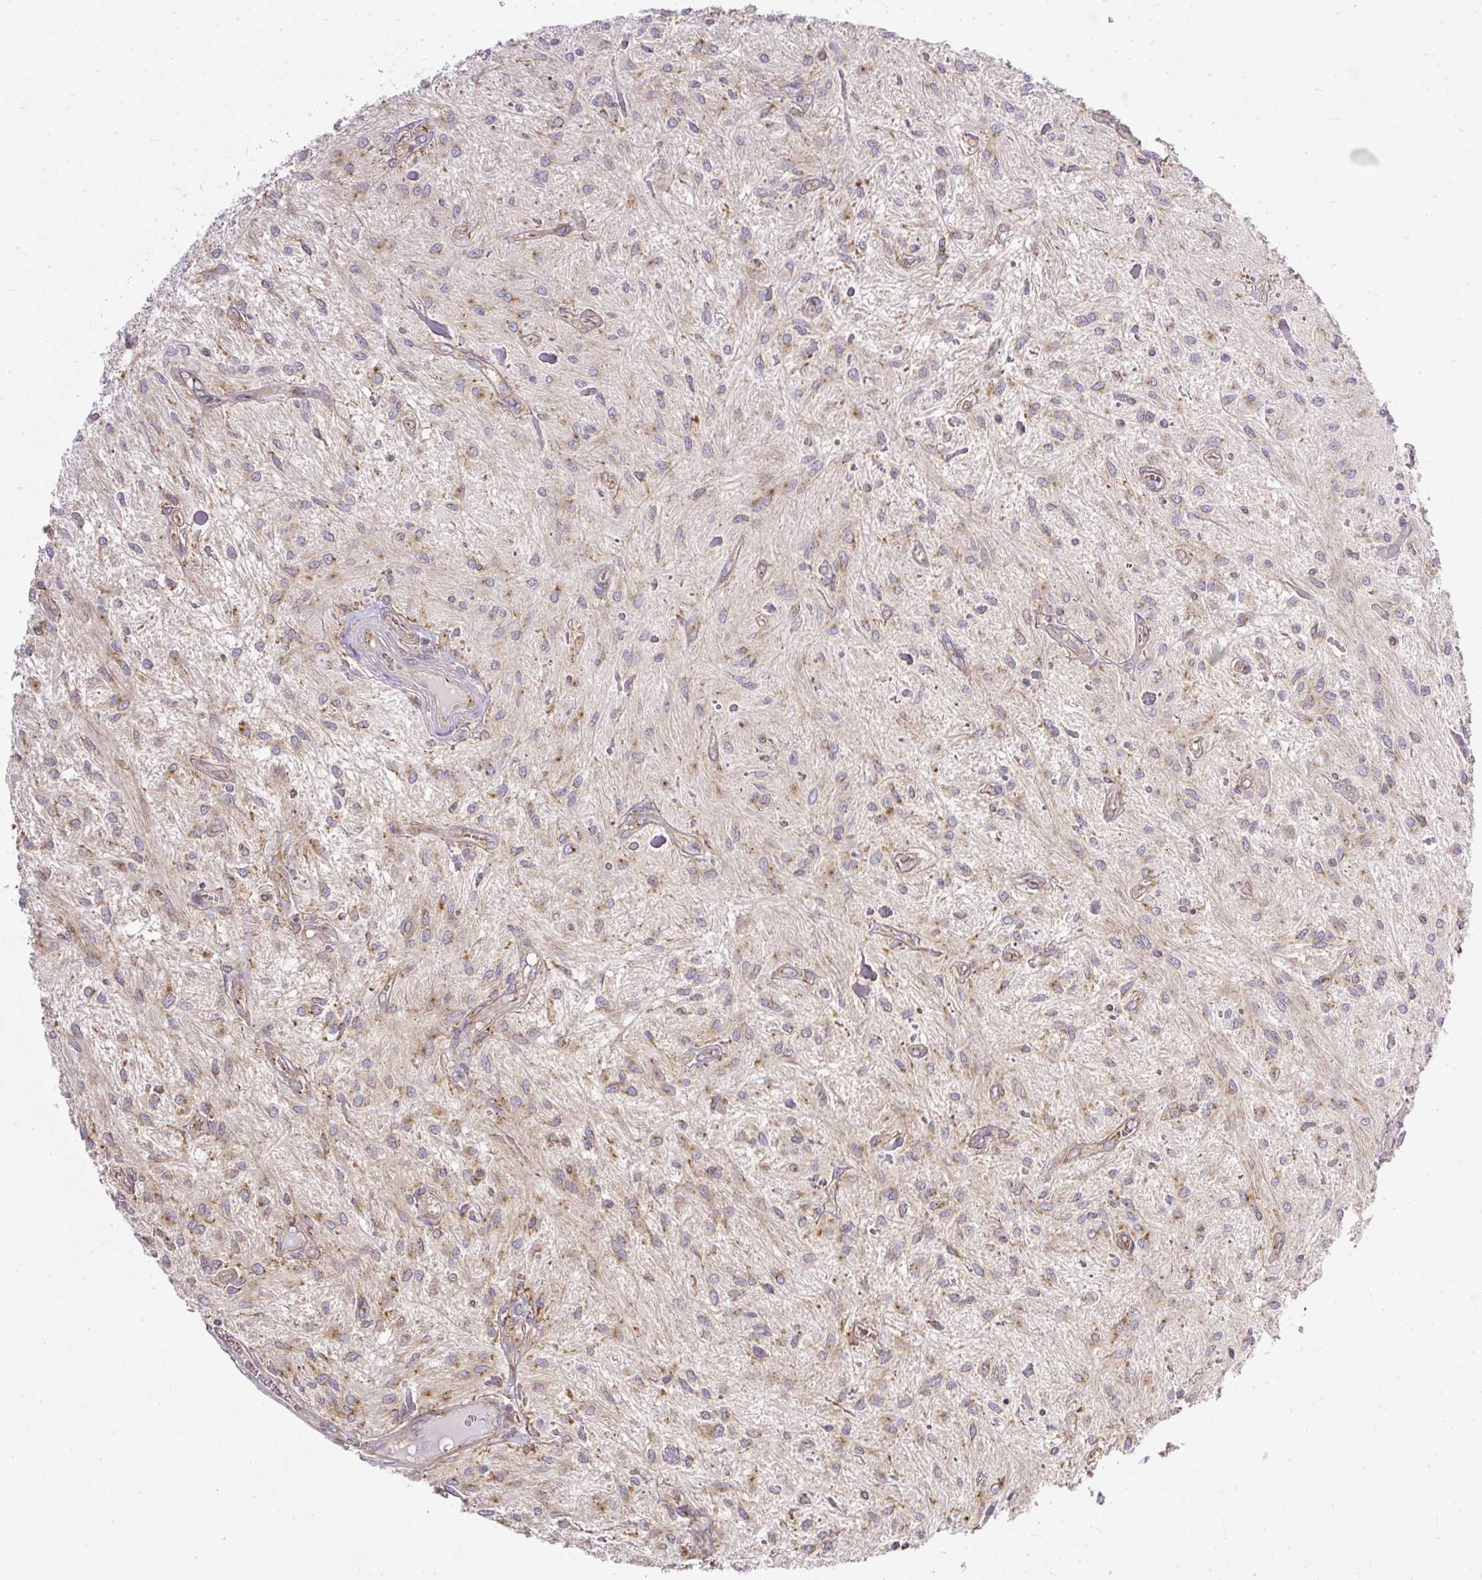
{"staining": {"intensity": "weak", "quantity": "25%-75%", "location": "cytoplasmic/membranous"}, "tissue": "glioma", "cell_type": "Tumor cells", "image_type": "cancer", "snomed": [{"axis": "morphology", "description": "Glioma, malignant, Low grade"}, {"axis": "topography", "description": "Cerebellum"}], "caption": "Immunohistochemistry (IHC) of human low-grade glioma (malignant) reveals low levels of weak cytoplasmic/membranous positivity in approximately 25%-75% of tumor cells. (brown staining indicates protein expression, while blue staining denotes nuclei).", "gene": "SMC4", "patient": {"sex": "female", "age": 14}}